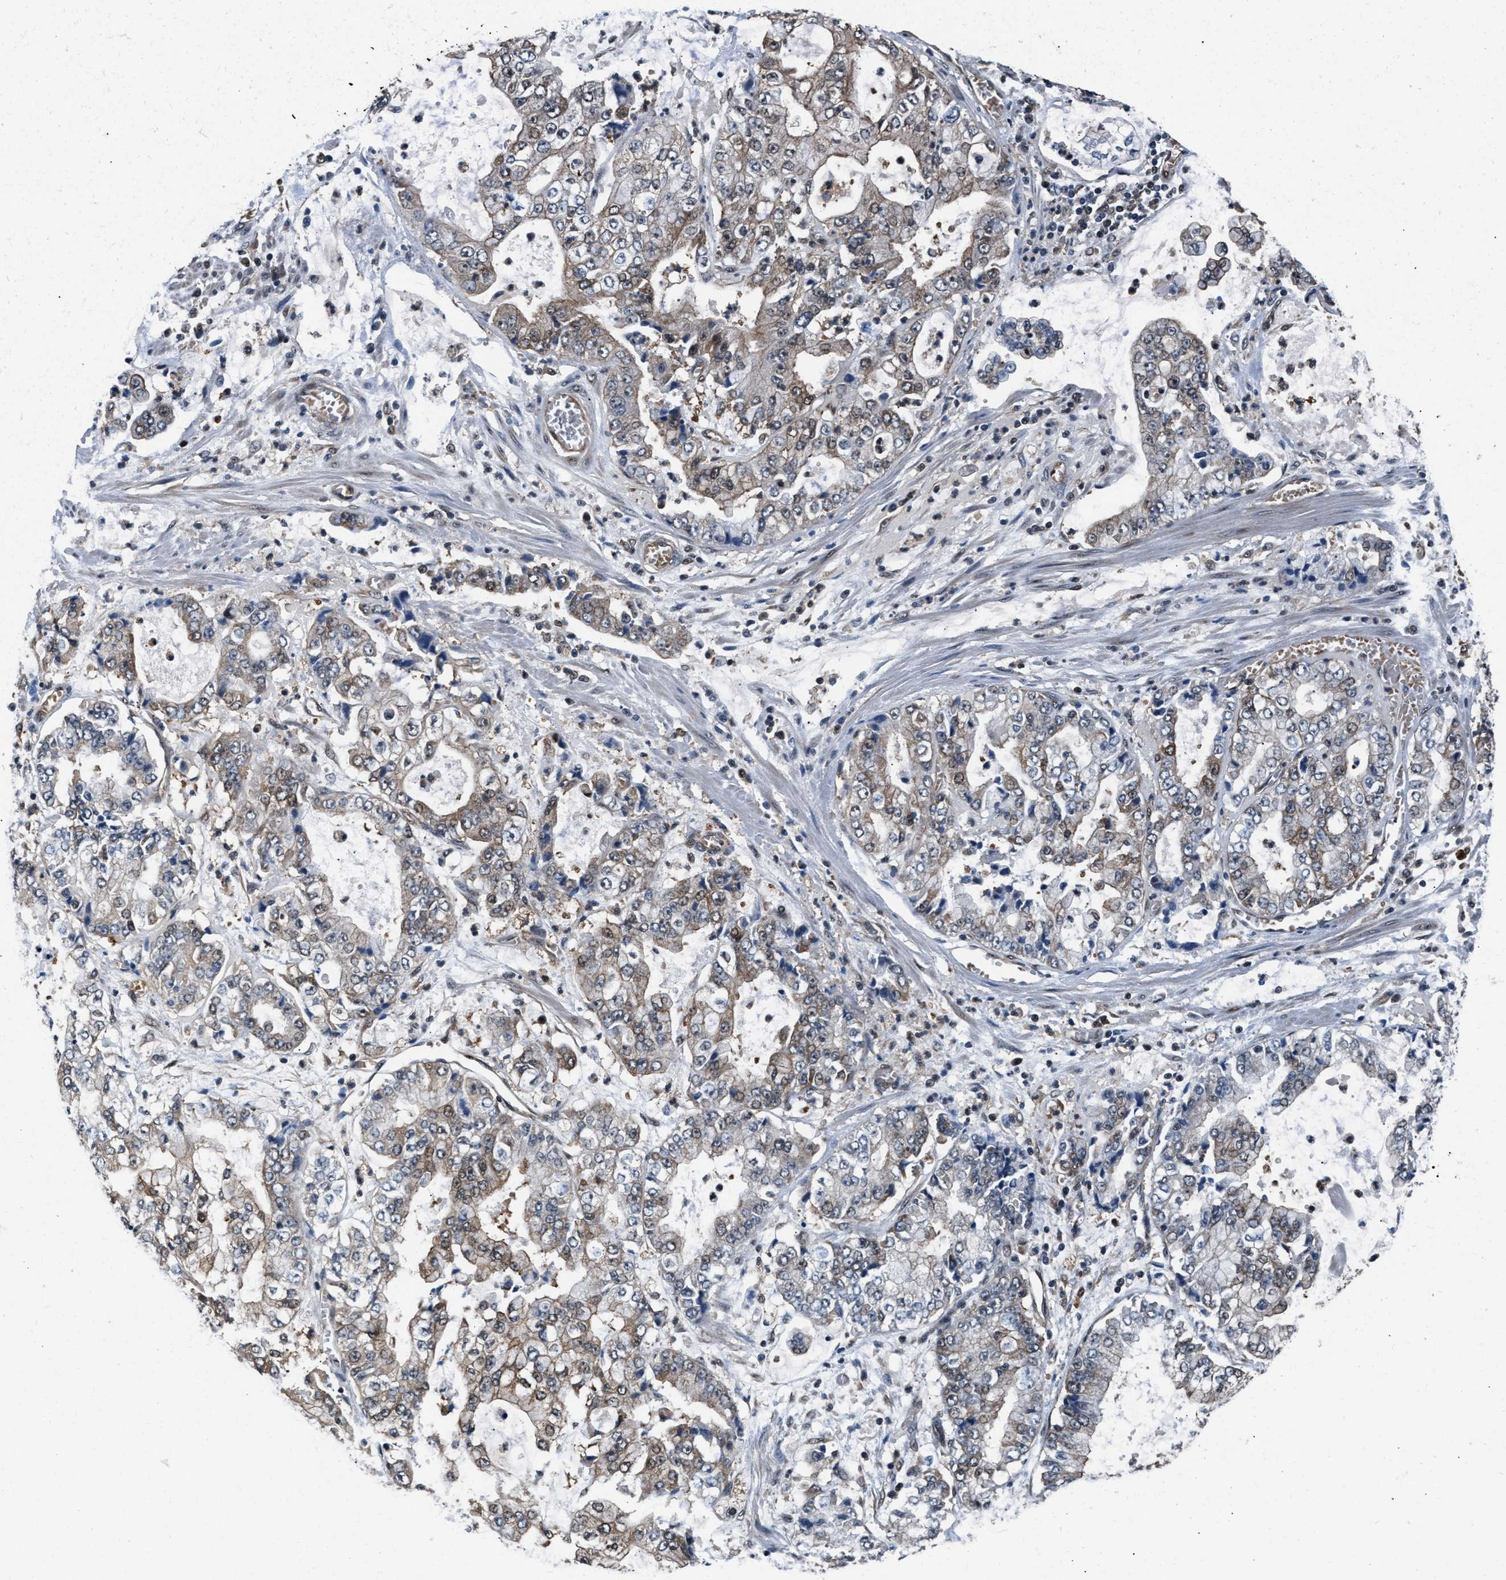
{"staining": {"intensity": "weak", "quantity": "25%-75%", "location": "cytoplasmic/membranous"}, "tissue": "stomach cancer", "cell_type": "Tumor cells", "image_type": "cancer", "snomed": [{"axis": "morphology", "description": "Adenocarcinoma, NOS"}, {"axis": "topography", "description": "Stomach"}], "caption": "Brown immunohistochemical staining in adenocarcinoma (stomach) reveals weak cytoplasmic/membranous staining in approximately 25%-75% of tumor cells.", "gene": "RBM33", "patient": {"sex": "male", "age": 76}}